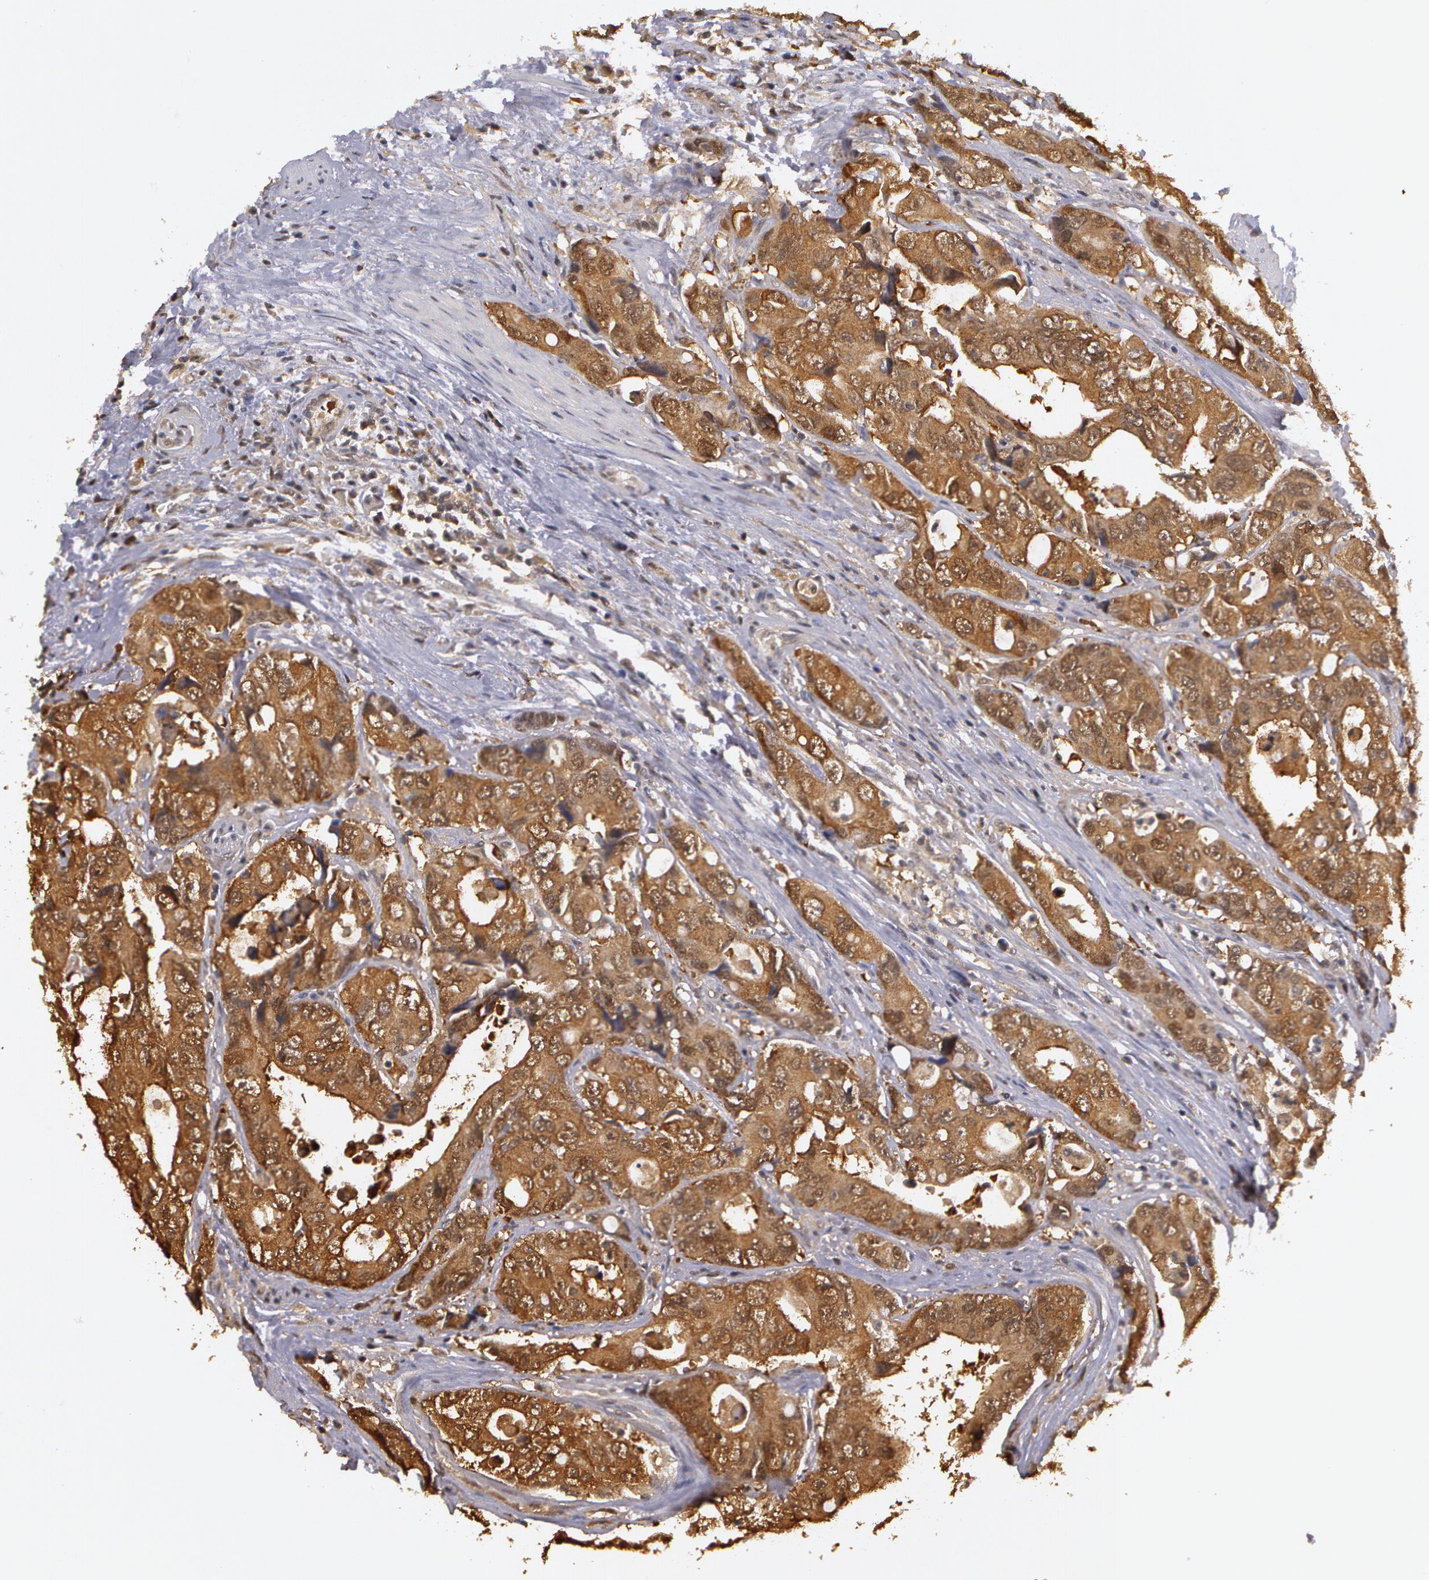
{"staining": {"intensity": "moderate", "quantity": ">75%", "location": "cytoplasmic/membranous"}, "tissue": "colorectal cancer", "cell_type": "Tumor cells", "image_type": "cancer", "snomed": [{"axis": "morphology", "description": "Adenocarcinoma, NOS"}, {"axis": "topography", "description": "Rectum"}], "caption": "The image shows a brown stain indicating the presence of a protein in the cytoplasmic/membranous of tumor cells in colorectal cancer.", "gene": "AHSA1", "patient": {"sex": "female", "age": 67}}